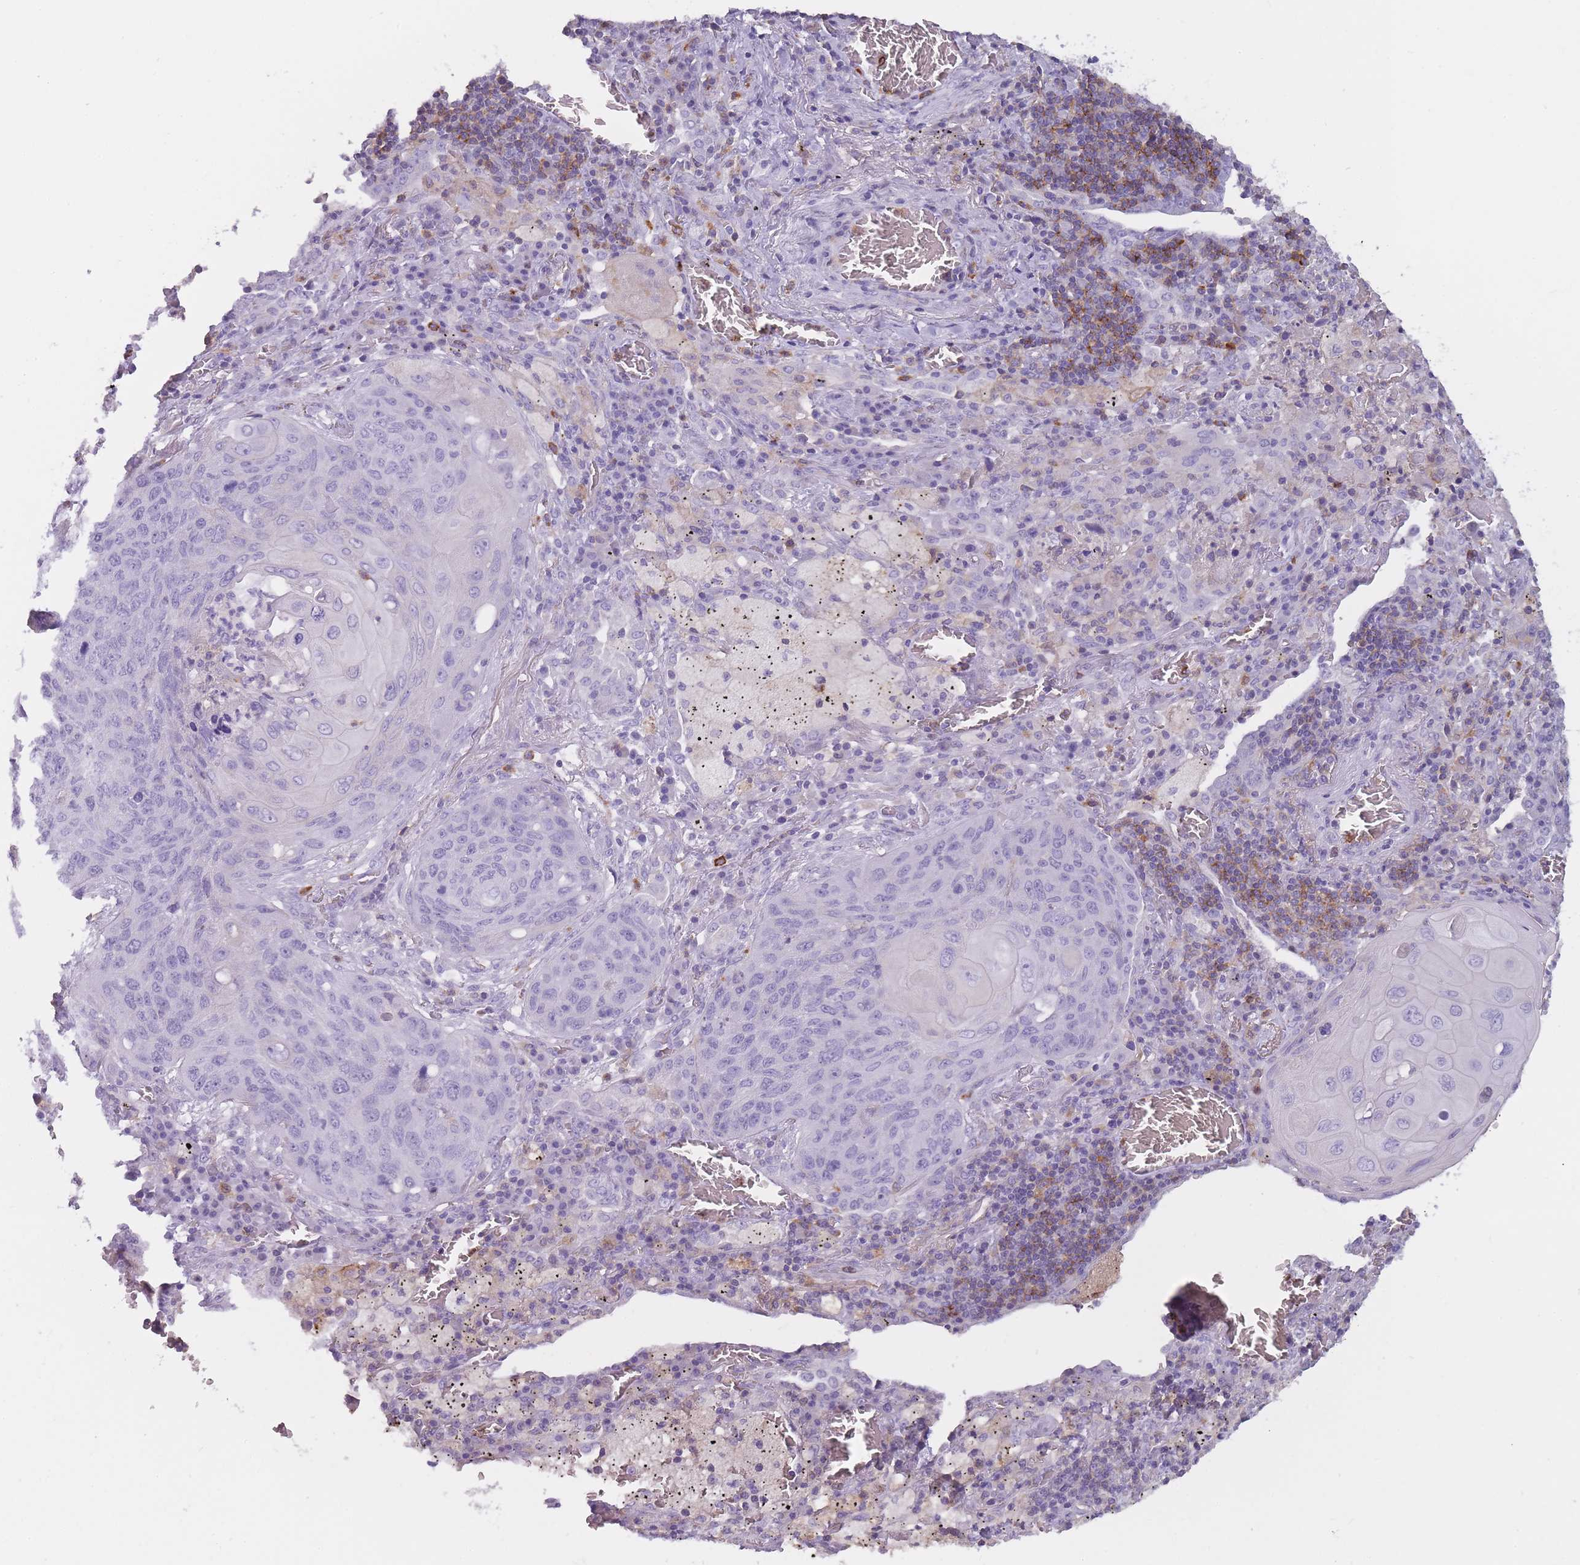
{"staining": {"intensity": "negative", "quantity": "none", "location": "none"}, "tissue": "lung cancer", "cell_type": "Tumor cells", "image_type": "cancer", "snomed": [{"axis": "morphology", "description": "Squamous cell carcinoma, NOS"}, {"axis": "topography", "description": "Lung"}], "caption": "This is a histopathology image of immunohistochemistry staining of lung cancer (squamous cell carcinoma), which shows no expression in tumor cells. (DAB (3,3'-diaminobenzidine) IHC, high magnification).", "gene": "CR1L", "patient": {"sex": "female", "age": 63}}